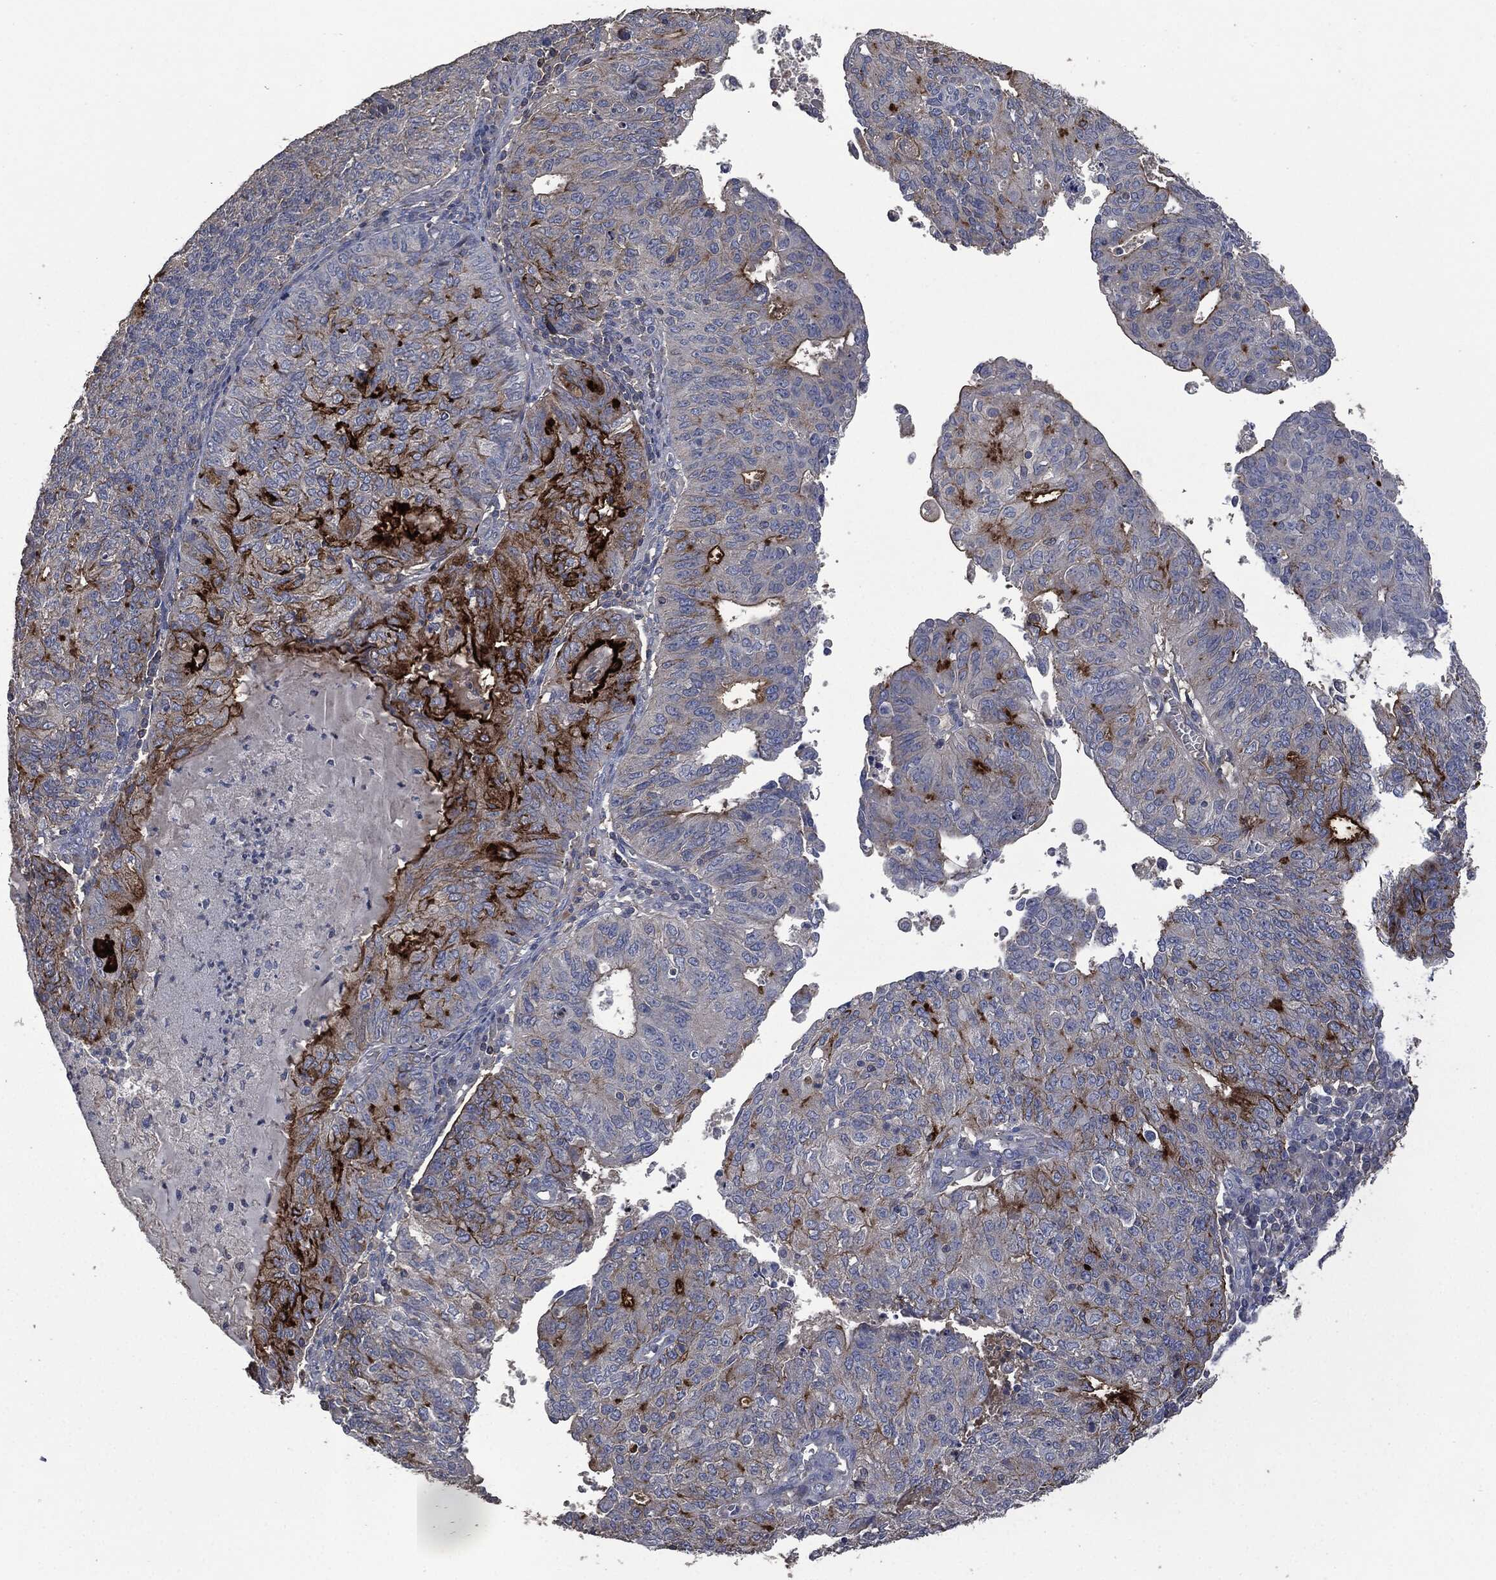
{"staining": {"intensity": "strong", "quantity": "25%-75%", "location": "cytoplasmic/membranous"}, "tissue": "endometrial cancer", "cell_type": "Tumor cells", "image_type": "cancer", "snomed": [{"axis": "morphology", "description": "Adenocarcinoma, NOS"}, {"axis": "topography", "description": "Endometrium"}], "caption": "Endometrial adenocarcinoma was stained to show a protein in brown. There is high levels of strong cytoplasmic/membranous expression in about 25%-75% of tumor cells. (DAB IHC, brown staining for protein, blue staining for nuclei).", "gene": "MSLN", "patient": {"sex": "female", "age": 82}}